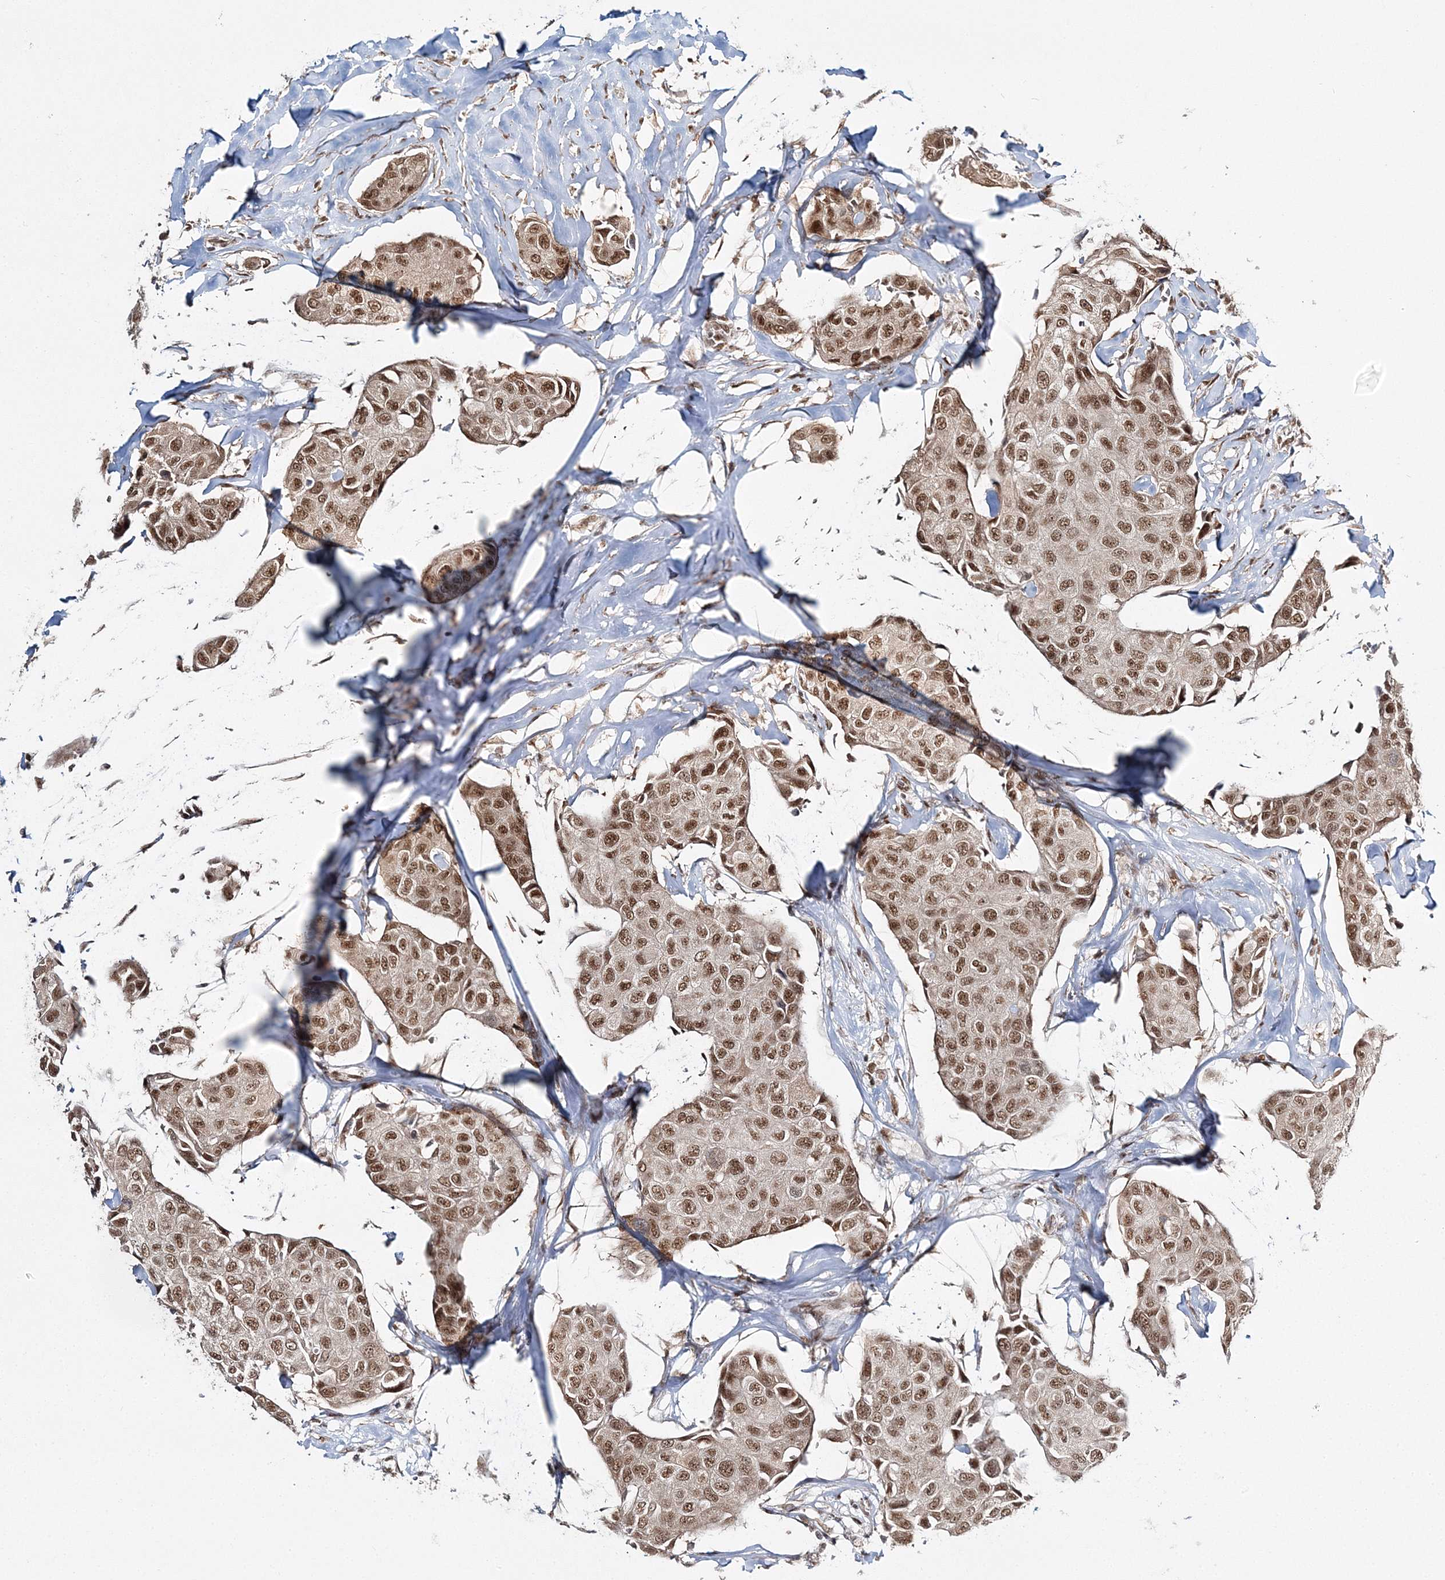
{"staining": {"intensity": "moderate", "quantity": ">75%", "location": "nuclear"}, "tissue": "breast cancer", "cell_type": "Tumor cells", "image_type": "cancer", "snomed": [{"axis": "morphology", "description": "Duct carcinoma"}, {"axis": "topography", "description": "Breast"}], "caption": "Protein staining of breast cancer tissue demonstrates moderate nuclear expression in approximately >75% of tumor cells.", "gene": "QRICH1", "patient": {"sex": "female", "age": 80}}